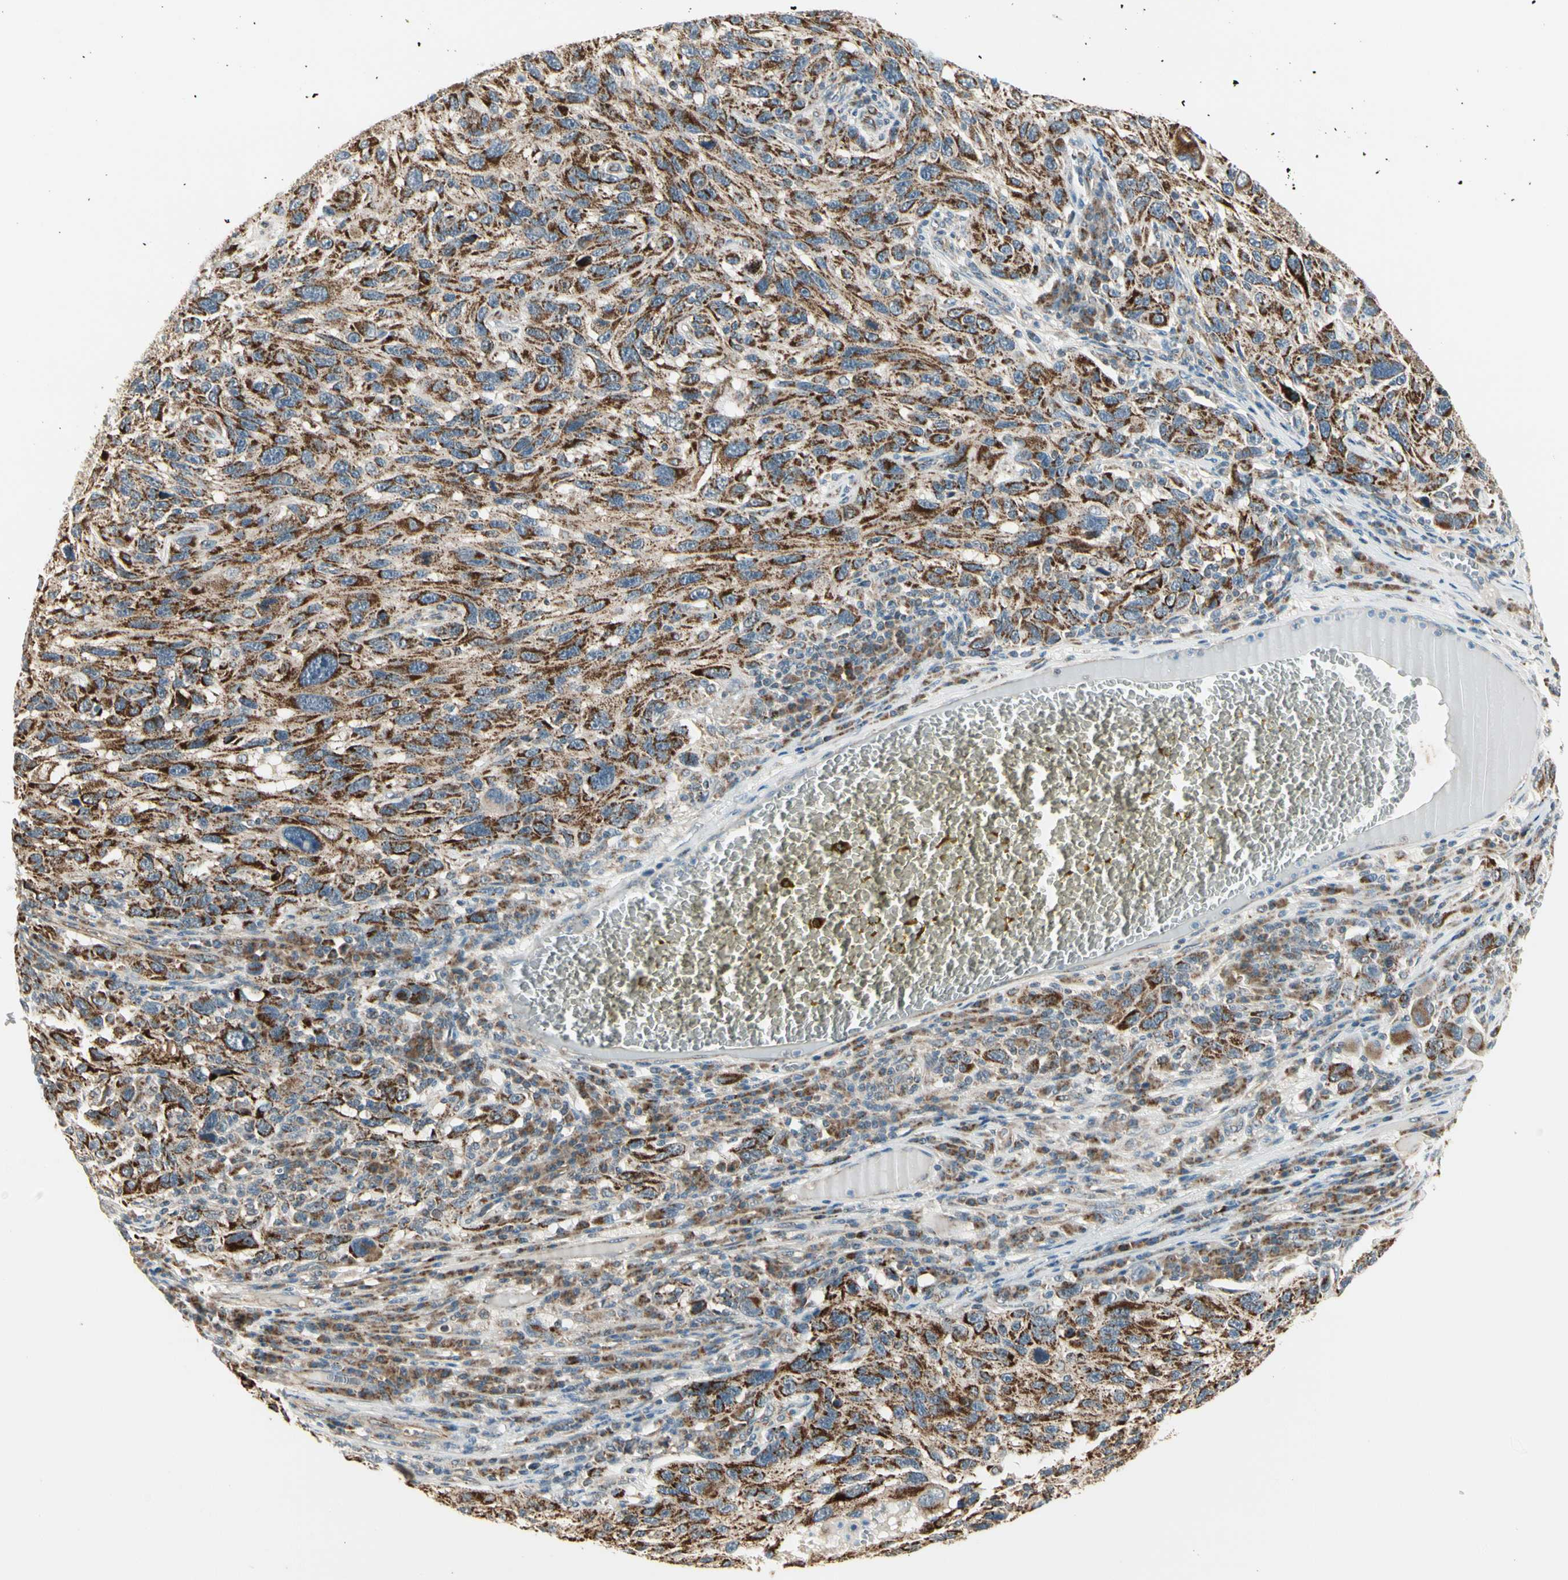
{"staining": {"intensity": "strong", "quantity": ">75%", "location": "cytoplasmic/membranous"}, "tissue": "melanoma", "cell_type": "Tumor cells", "image_type": "cancer", "snomed": [{"axis": "morphology", "description": "Malignant melanoma, NOS"}, {"axis": "topography", "description": "Skin"}], "caption": "Approximately >75% of tumor cells in human malignant melanoma reveal strong cytoplasmic/membranous protein positivity as visualized by brown immunohistochemical staining.", "gene": "EPHB3", "patient": {"sex": "male", "age": 53}}